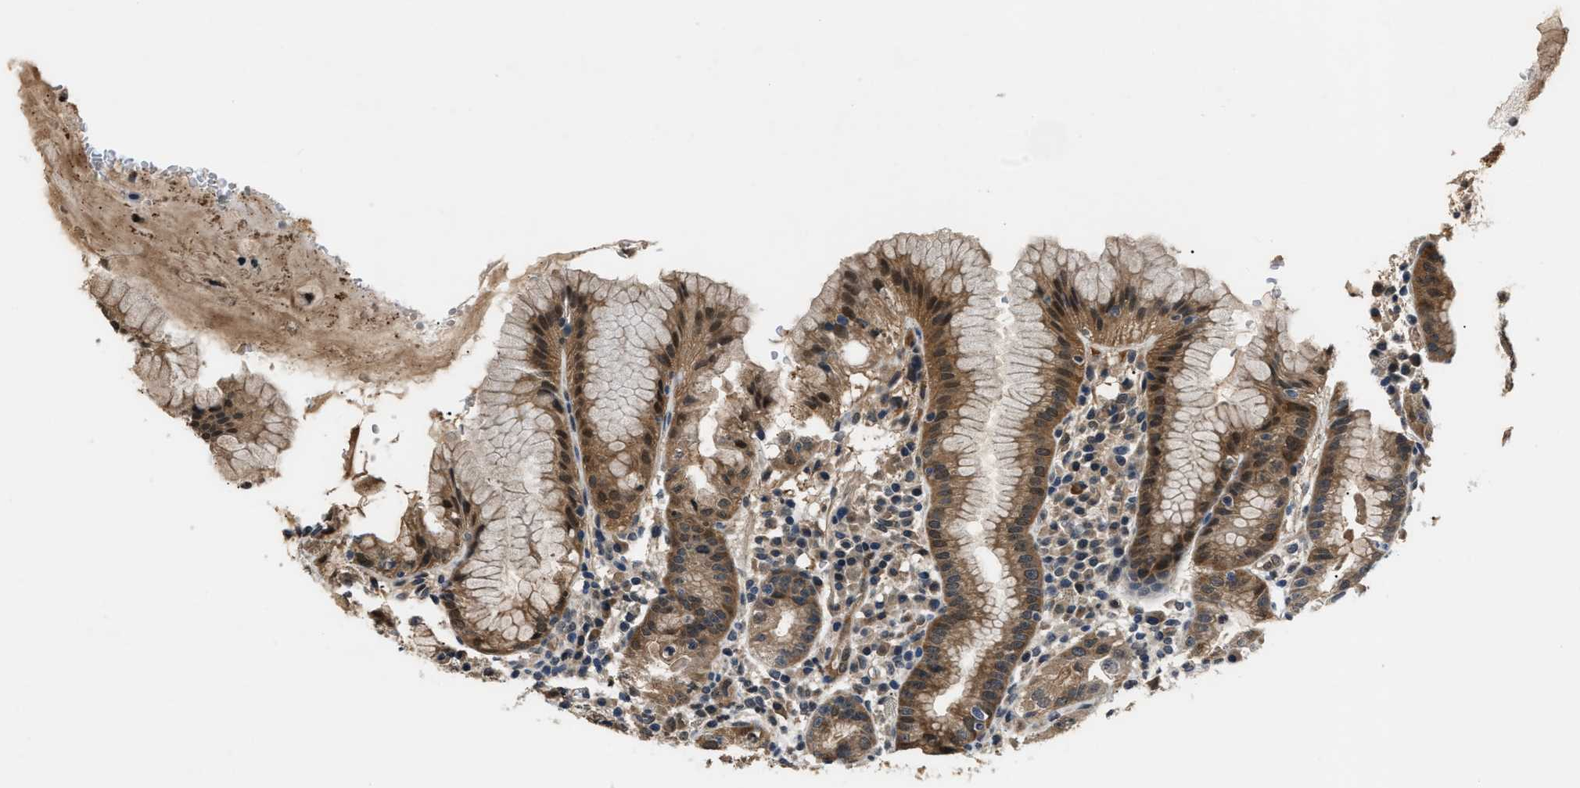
{"staining": {"intensity": "moderate", "quantity": ">75%", "location": "cytoplasmic/membranous,nuclear"}, "tissue": "stomach", "cell_type": "Glandular cells", "image_type": "normal", "snomed": [{"axis": "morphology", "description": "Normal tissue, NOS"}, {"axis": "topography", "description": "Stomach"}, {"axis": "topography", "description": "Stomach, lower"}], "caption": "The histopathology image demonstrates staining of normal stomach, revealing moderate cytoplasmic/membranous,nuclear protein staining (brown color) within glandular cells.", "gene": "TP53I3", "patient": {"sex": "female", "age": 75}}